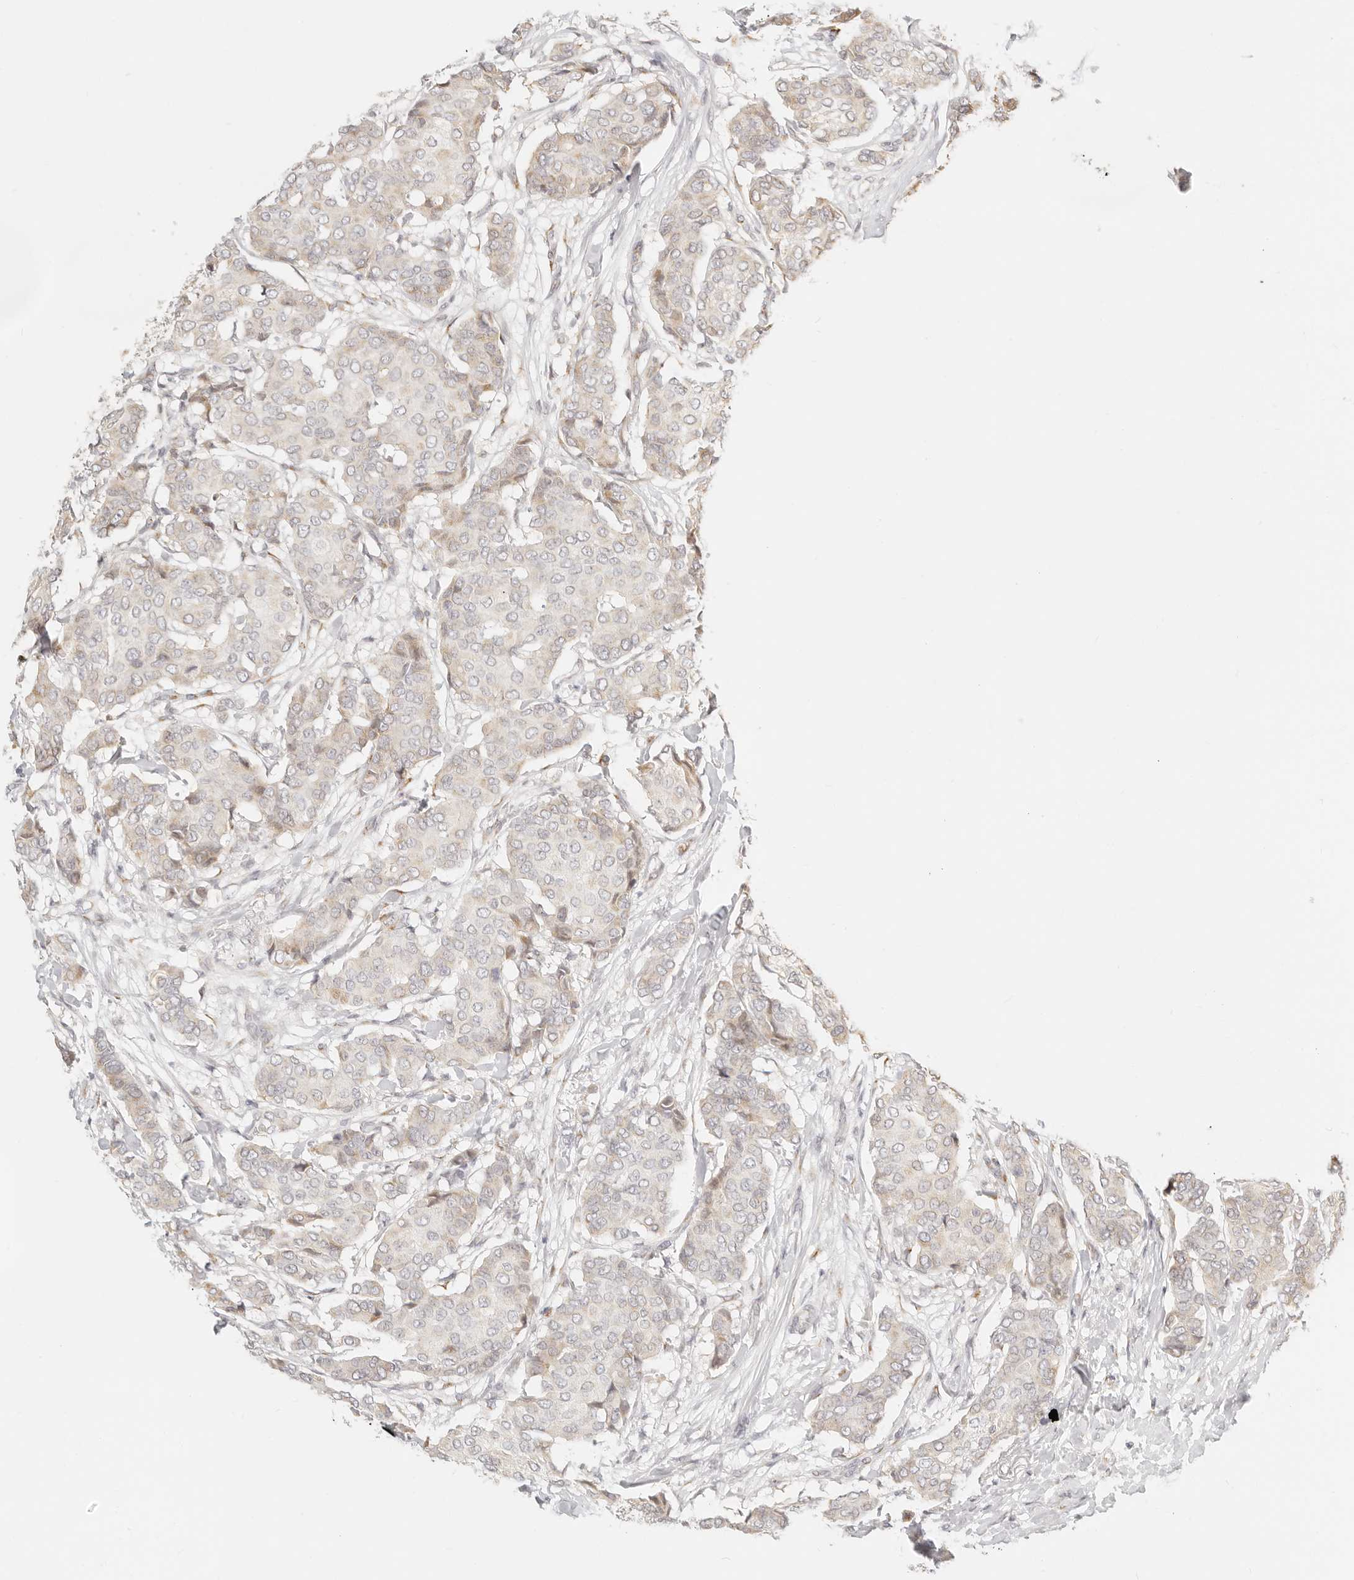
{"staining": {"intensity": "negative", "quantity": "none", "location": "none"}, "tissue": "breast cancer", "cell_type": "Tumor cells", "image_type": "cancer", "snomed": [{"axis": "morphology", "description": "Duct carcinoma"}, {"axis": "topography", "description": "Breast"}], "caption": "This is a histopathology image of IHC staining of breast intraductal carcinoma, which shows no staining in tumor cells.", "gene": "FAM20B", "patient": {"sex": "female", "age": 75}}